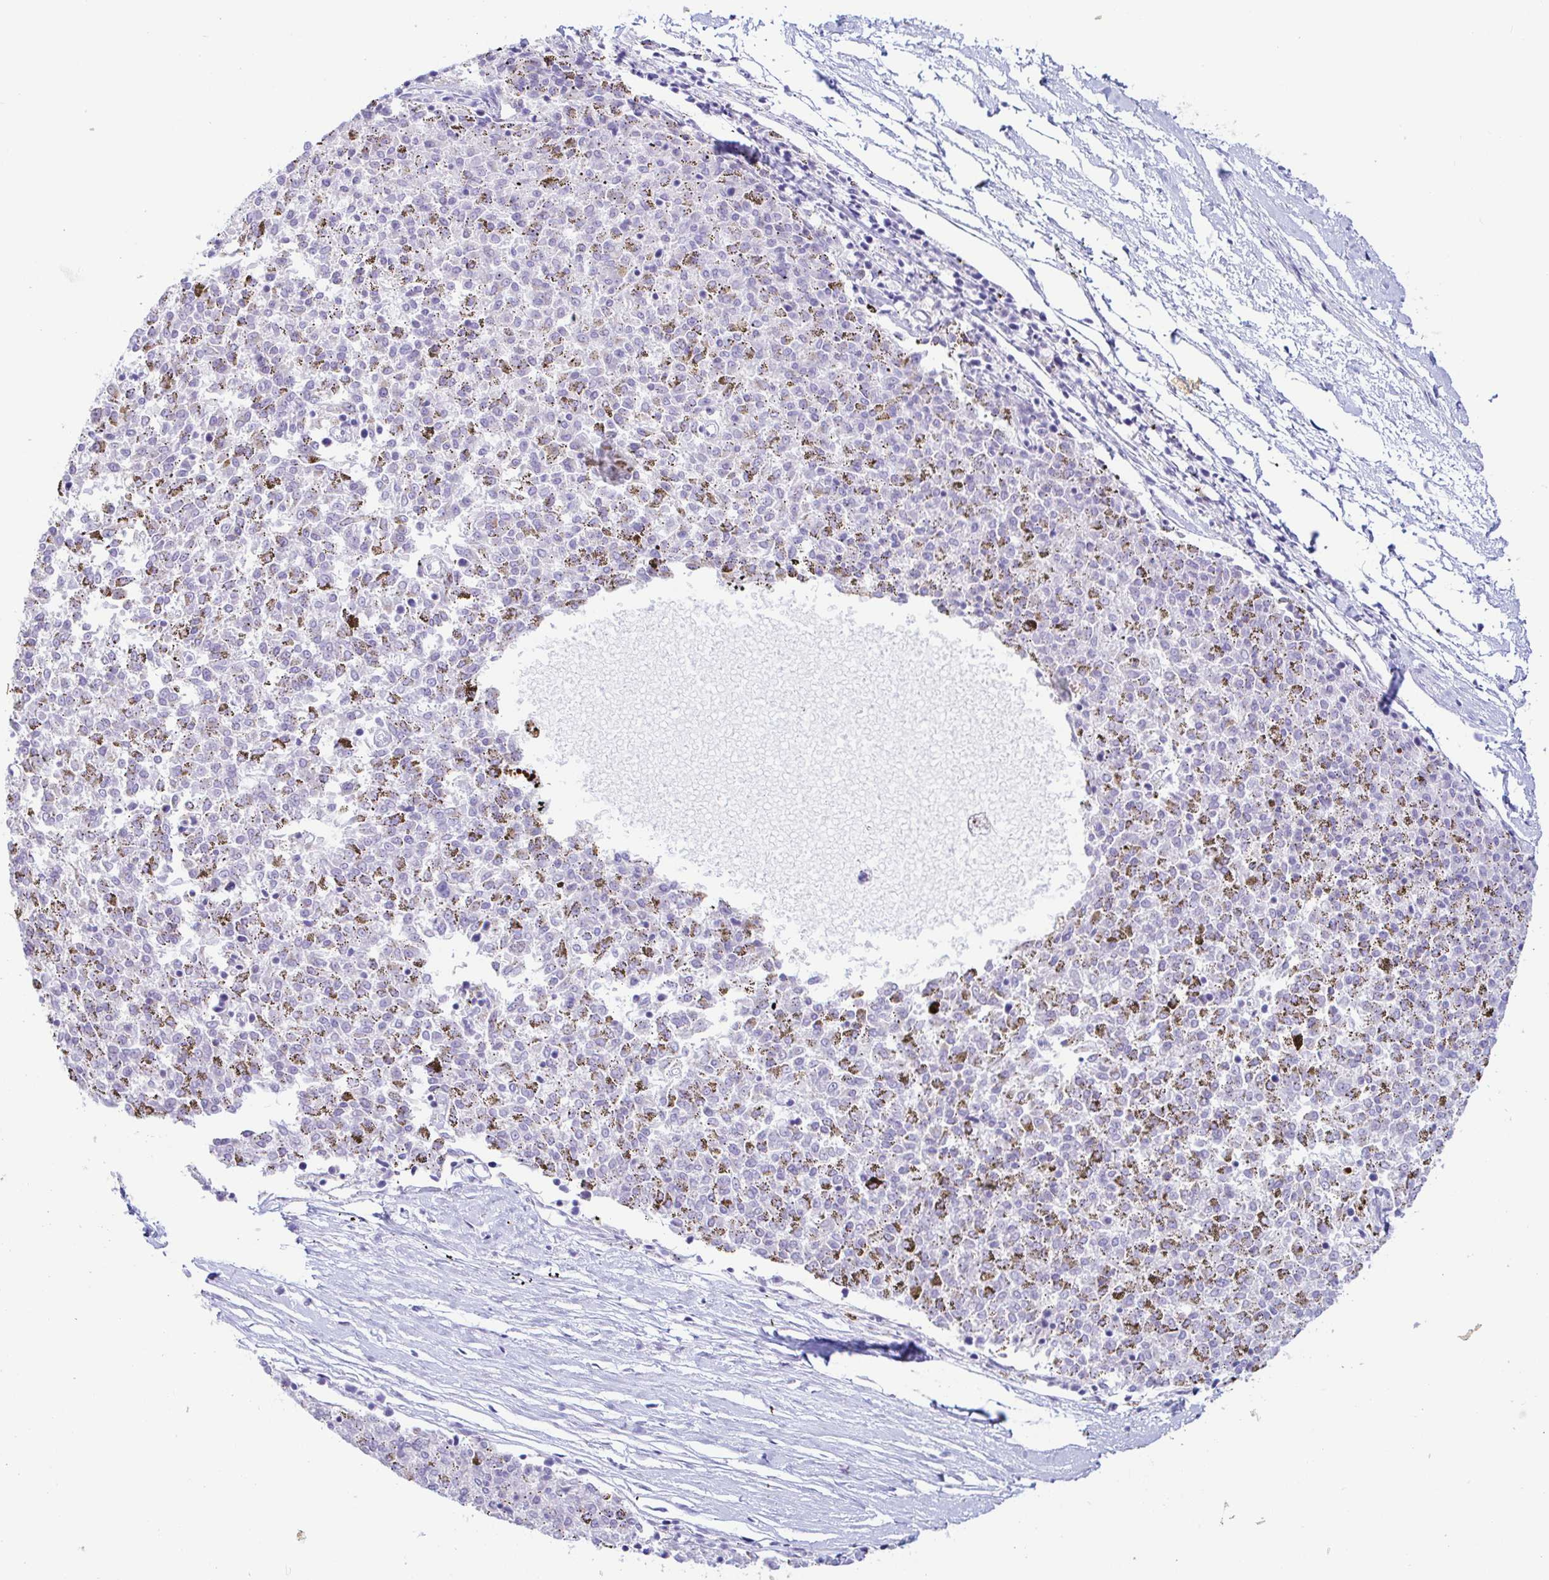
{"staining": {"intensity": "negative", "quantity": "none", "location": "none"}, "tissue": "melanoma", "cell_type": "Tumor cells", "image_type": "cancer", "snomed": [{"axis": "morphology", "description": "Malignant melanoma, NOS"}, {"axis": "topography", "description": "Skin"}], "caption": "An immunohistochemistry micrograph of melanoma is shown. There is no staining in tumor cells of melanoma.", "gene": "PINLYP", "patient": {"sex": "female", "age": 72}}